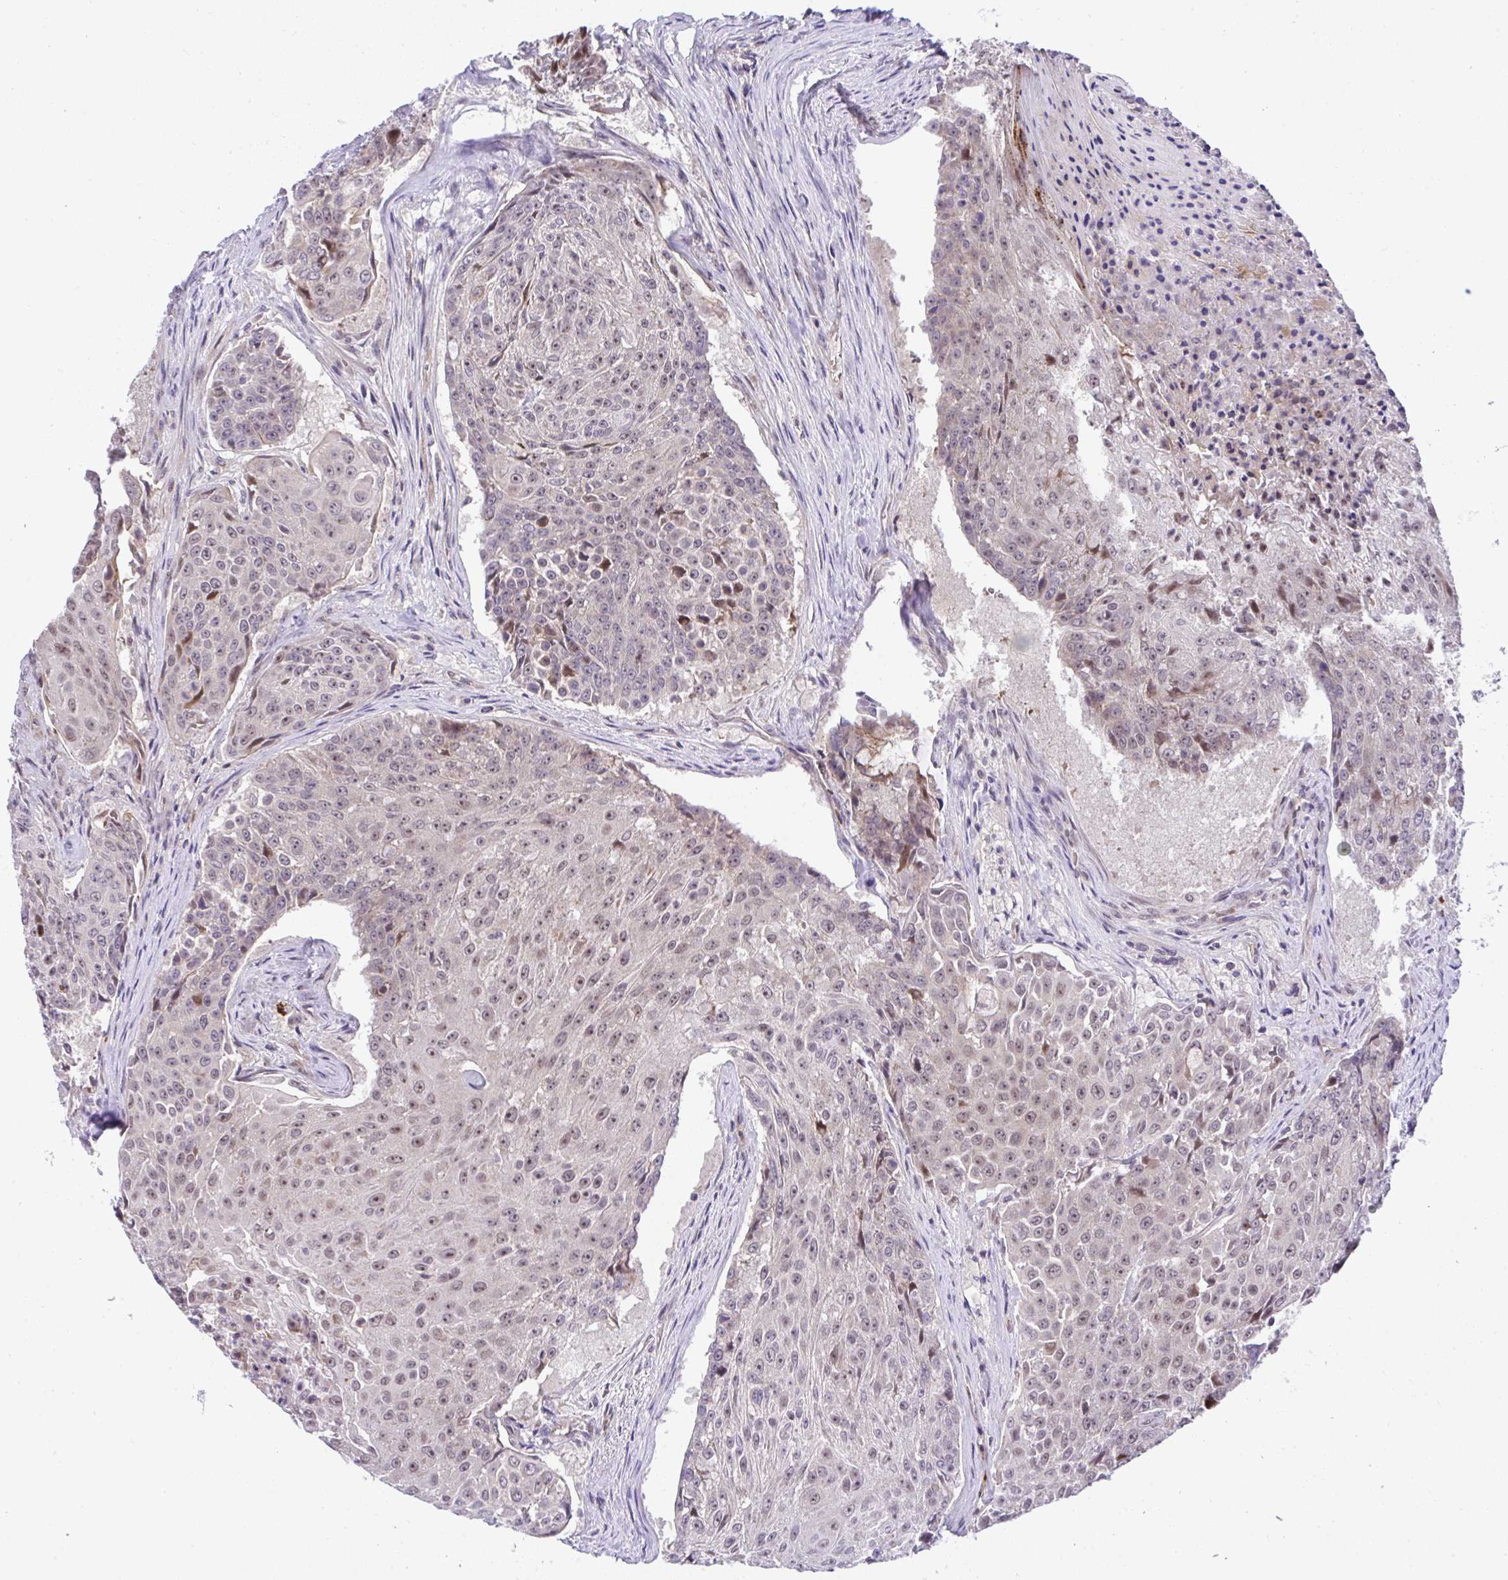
{"staining": {"intensity": "moderate", "quantity": "25%-75%", "location": "nuclear"}, "tissue": "urothelial cancer", "cell_type": "Tumor cells", "image_type": "cancer", "snomed": [{"axis": "morphology", "description": "Urothelial carcinoma, High grade"}, {"axis": "topography", "description": "Urinary bladder"}], "caption": "Protein staining by immunohistochemistry (IHC) demonstrates moderate nuclear staining in approximately 25%-75% of tumor cells in urothelial carcinoma (high-grade). The protein is shown in brown color, while the nuclei are stained blue.", "gene": "CHIA", "patient": {"sex": "female", "age": 63}}